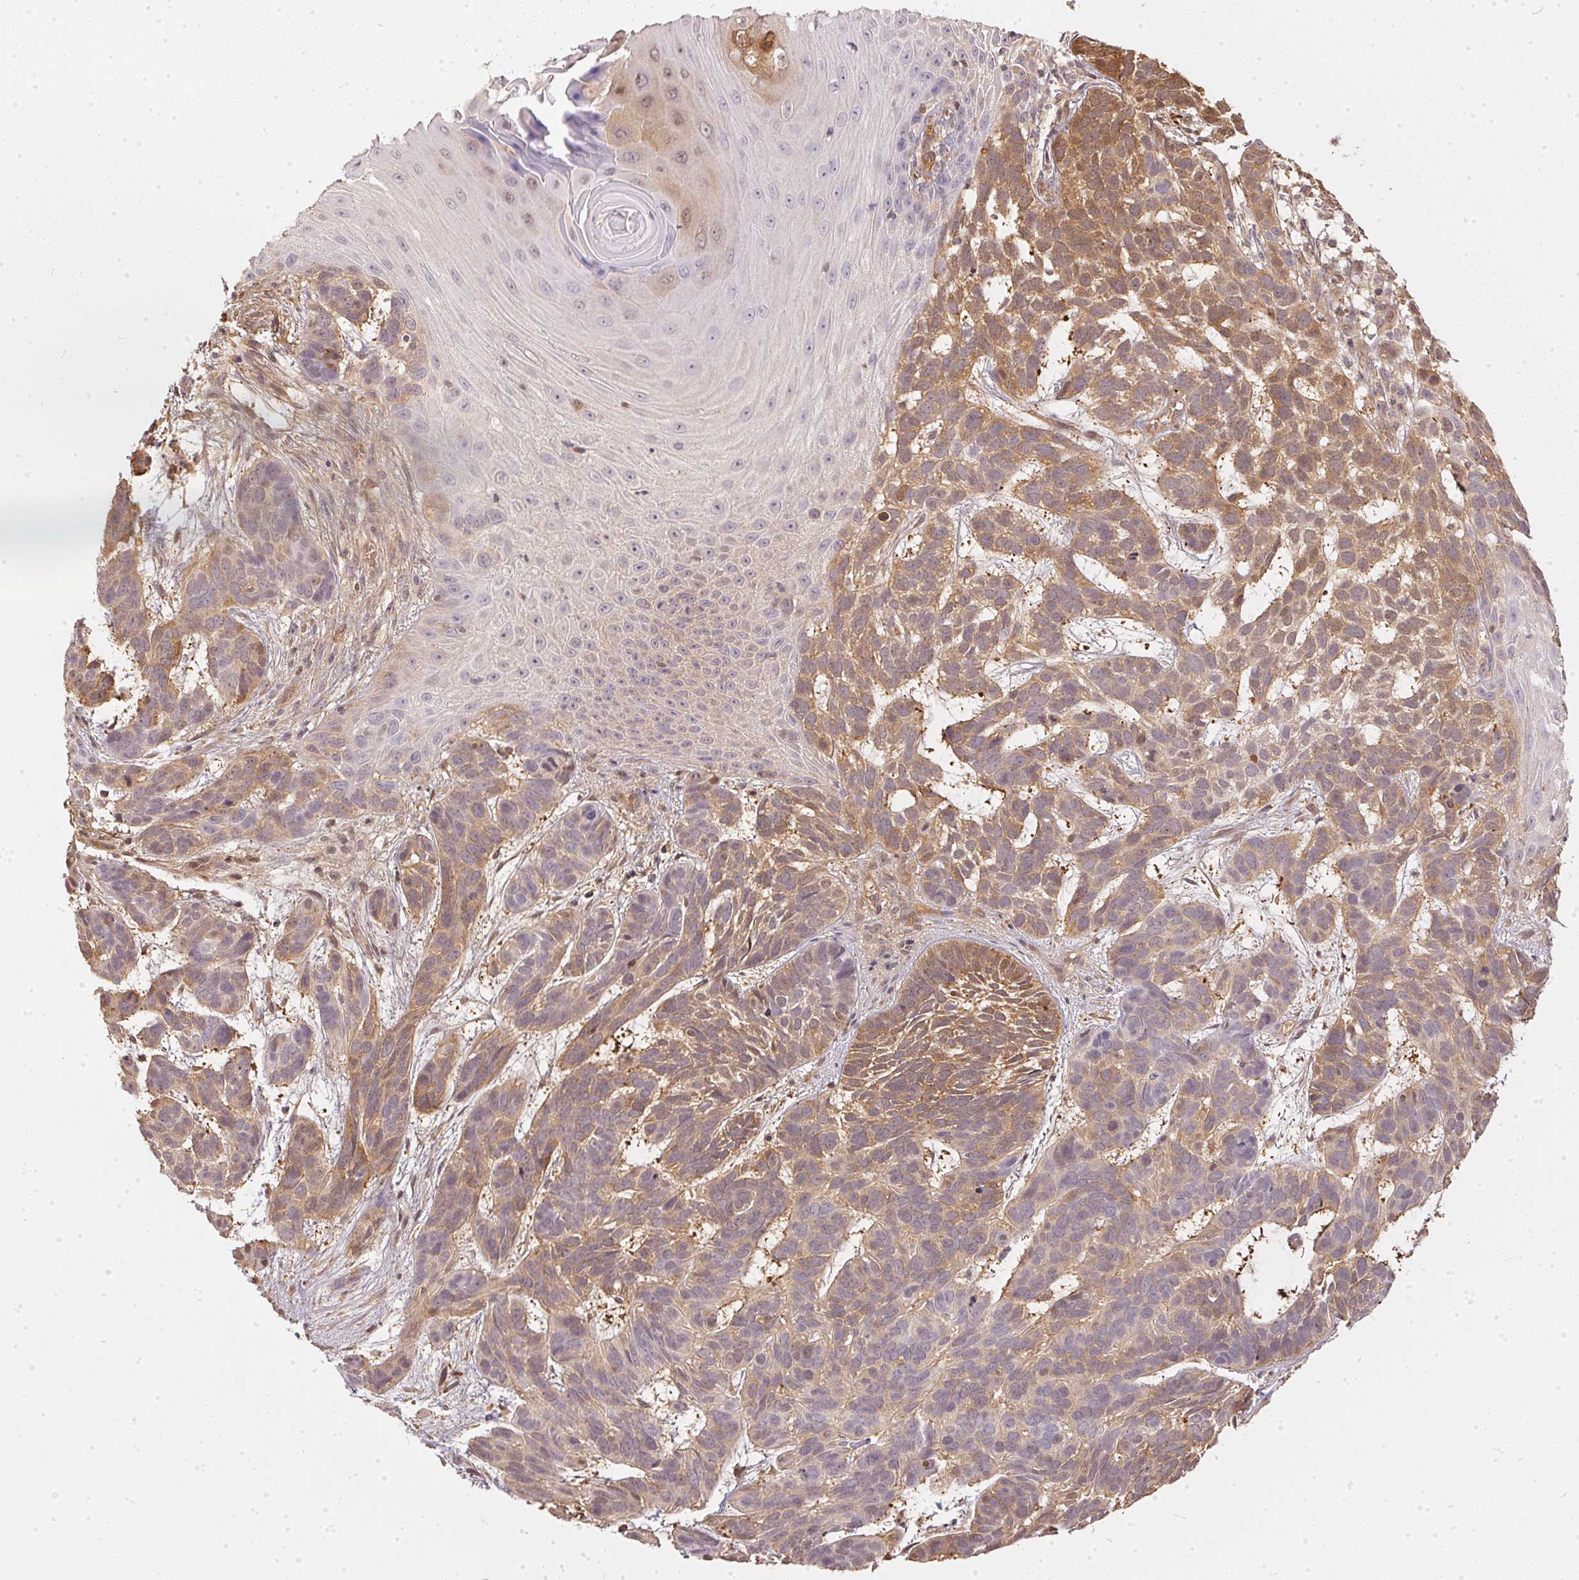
{"staining": {"intensity": "moderate", "quantity": ">75%", "location": "cytoplasmic/membranous"}, "tissue": "skin cancer", "cell_type": "Tumor cells", "image_type": "cancer", "snomed": [{"axis": "morphology", "description": "Basal cell carcinoma"}, {"axis": "topography", "description": "Skin"}], "caption": "Protein expression analysis of human skin cancer (basal cell carcinoma) reveals moderate cytoplasmic/membranous staining in approximately >75% of tumor cells.", "gene": "BLMH", "patient": {"sex": "male", "age": 78}}